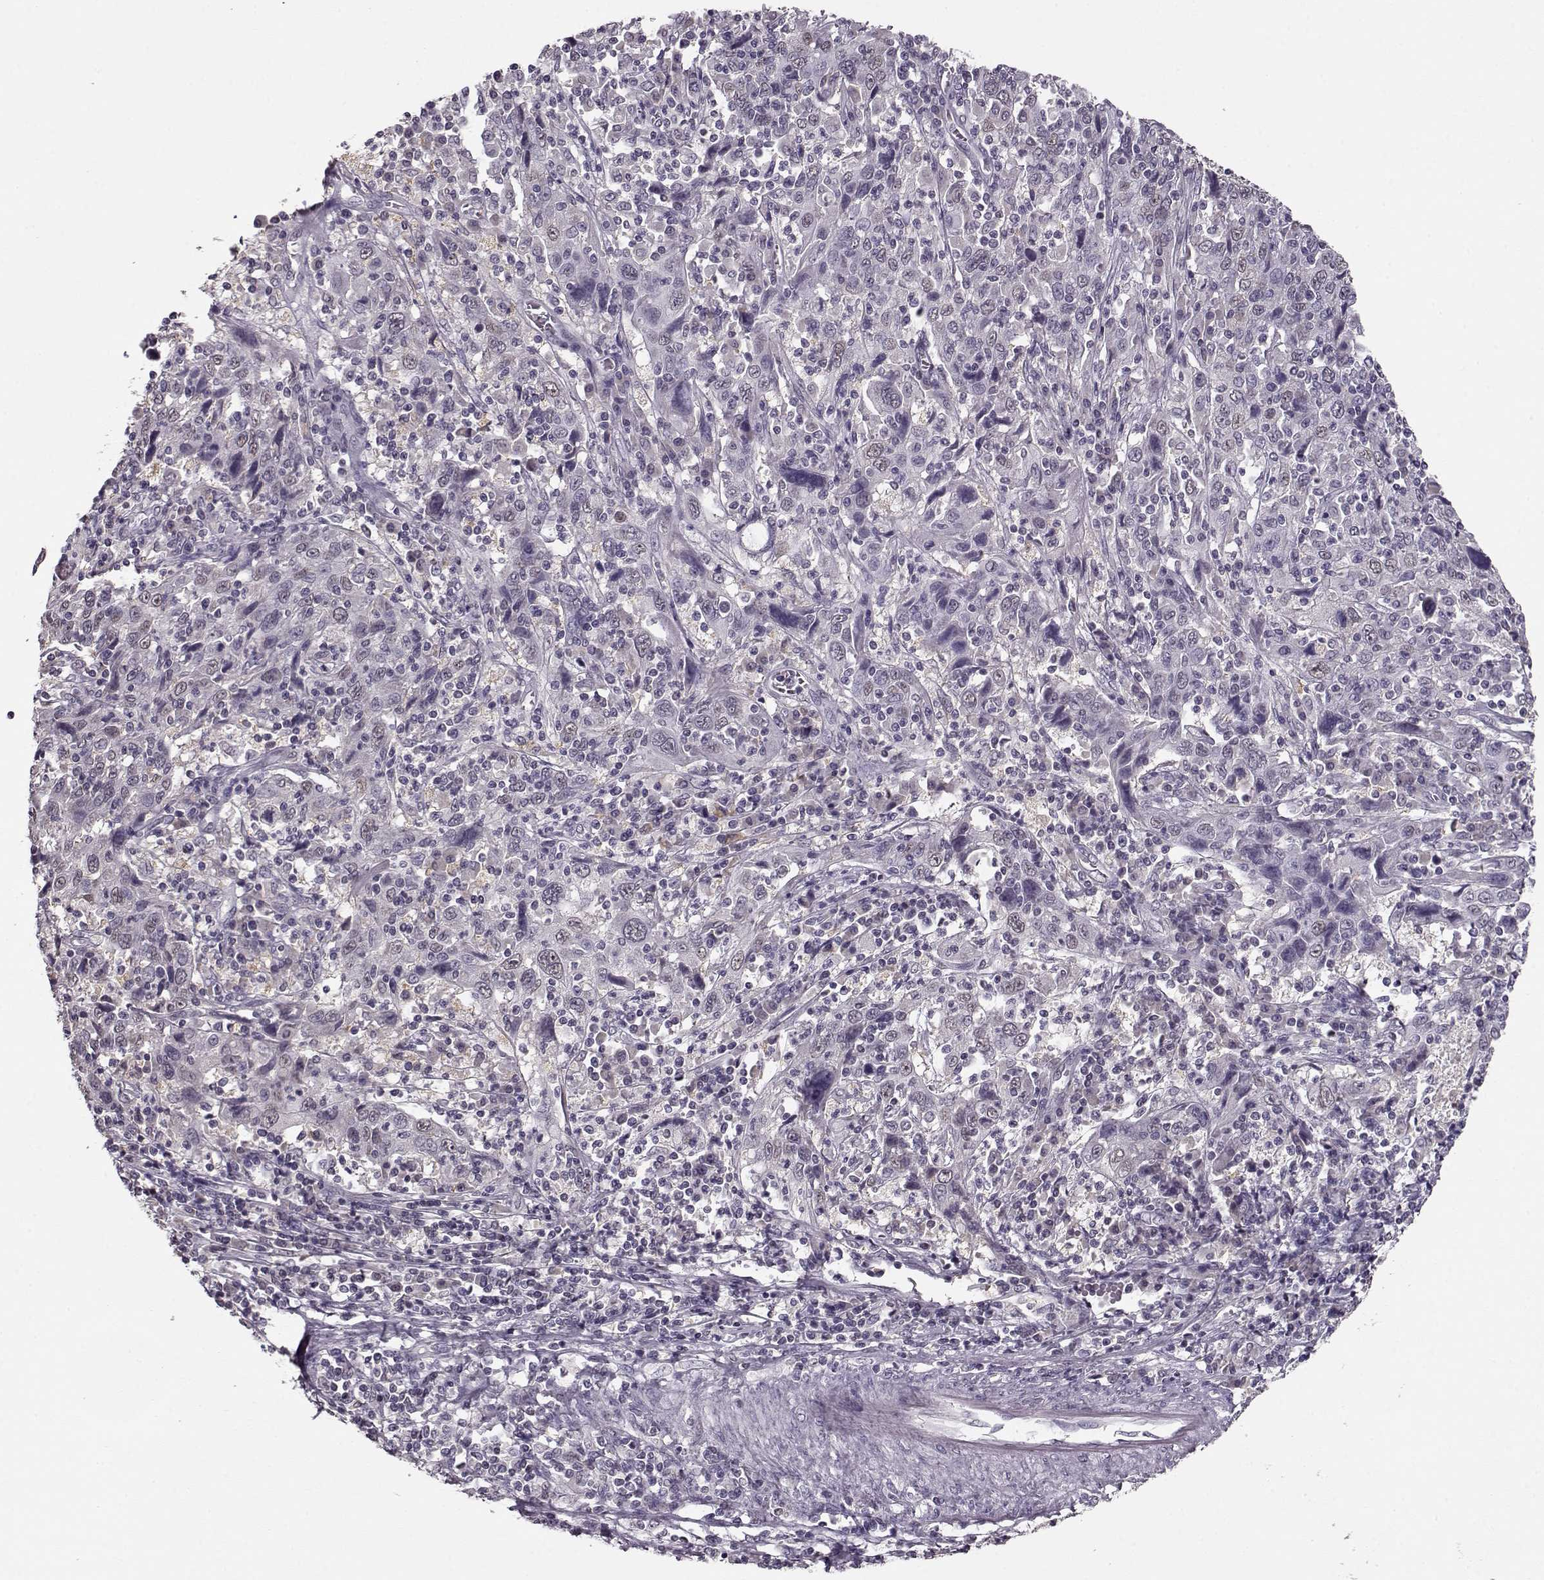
{"staining": {"intensity": "weak", "quantity": "<25%", "location": "nuclear"}, "tissue": "cervical cancer", "cell_type": "Tumor cells", "image_type": "cancer", "snomed": [{"axis": "morphology", "description": "Squamous cell carcinoma, NOS"}, {"axis": "topography", "description": "Cervix"}], "caption": "The image demonstrates no significant staining in tumor cells of squamous cell carcinoma (cervical).", "gene": "RP1L1", "patient": {"sex": "female", "age": 46}}